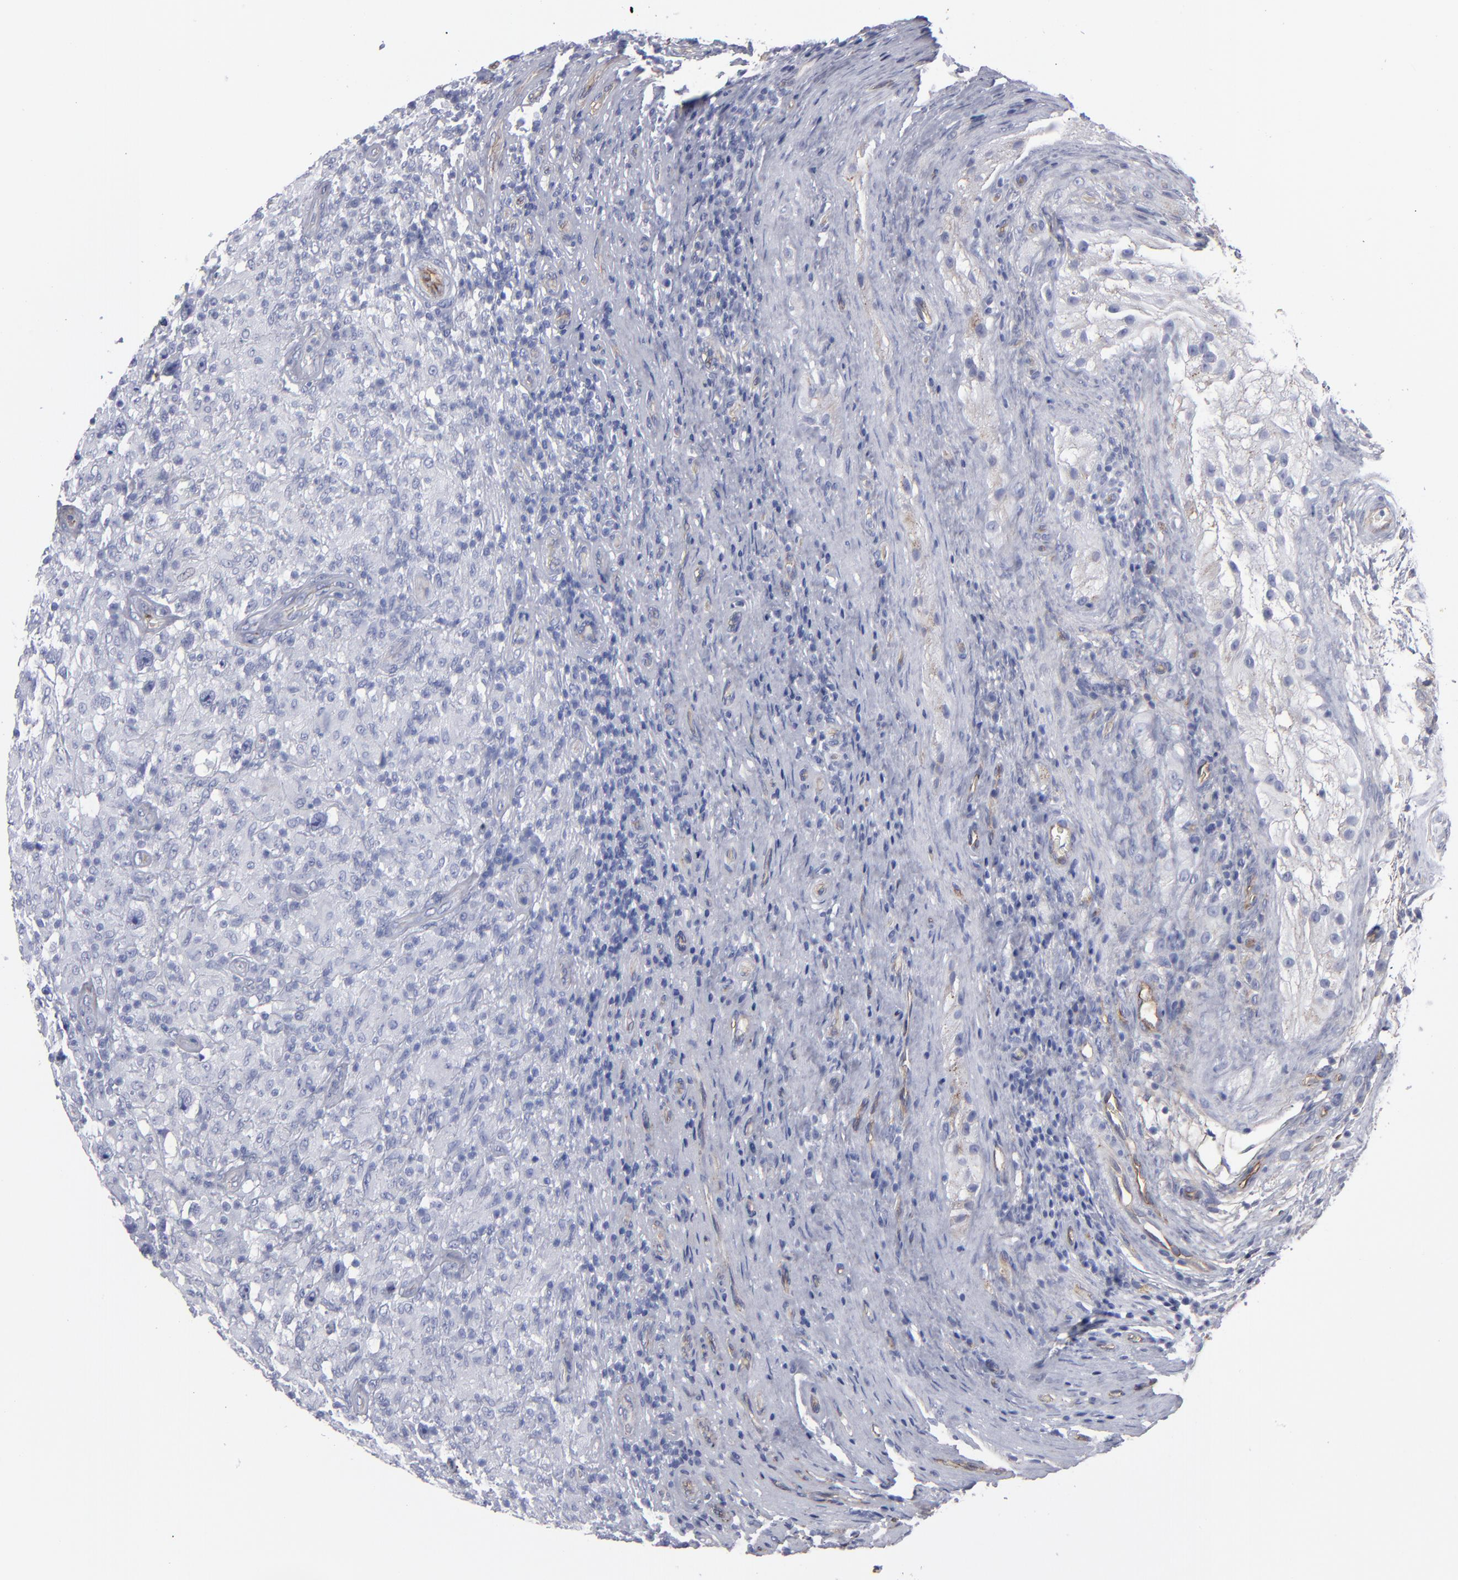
{"staining": {"intensity": "negative", "quantity": "none", "location": "none"}, "tissue": "testis cancer", "cell_type": "Tumor cells", "image_type": "cancer", "snomed": [{"axis": "morphology", "description": "Seminoma, NOS"}, {"axis": "topography", "description": "Testis"}], "caption": "Testis cancer was stained to show a protein in brown. There is no significant staining in tumor cells. Brightfield microscopy of IHC stained with DAB (3,3'-diaminobenzidine) (brown) and hematoxylin (blue), captured at high magnification.", "gene": "TM4SF1", "patient": {"sex": "male", "age": 34}}